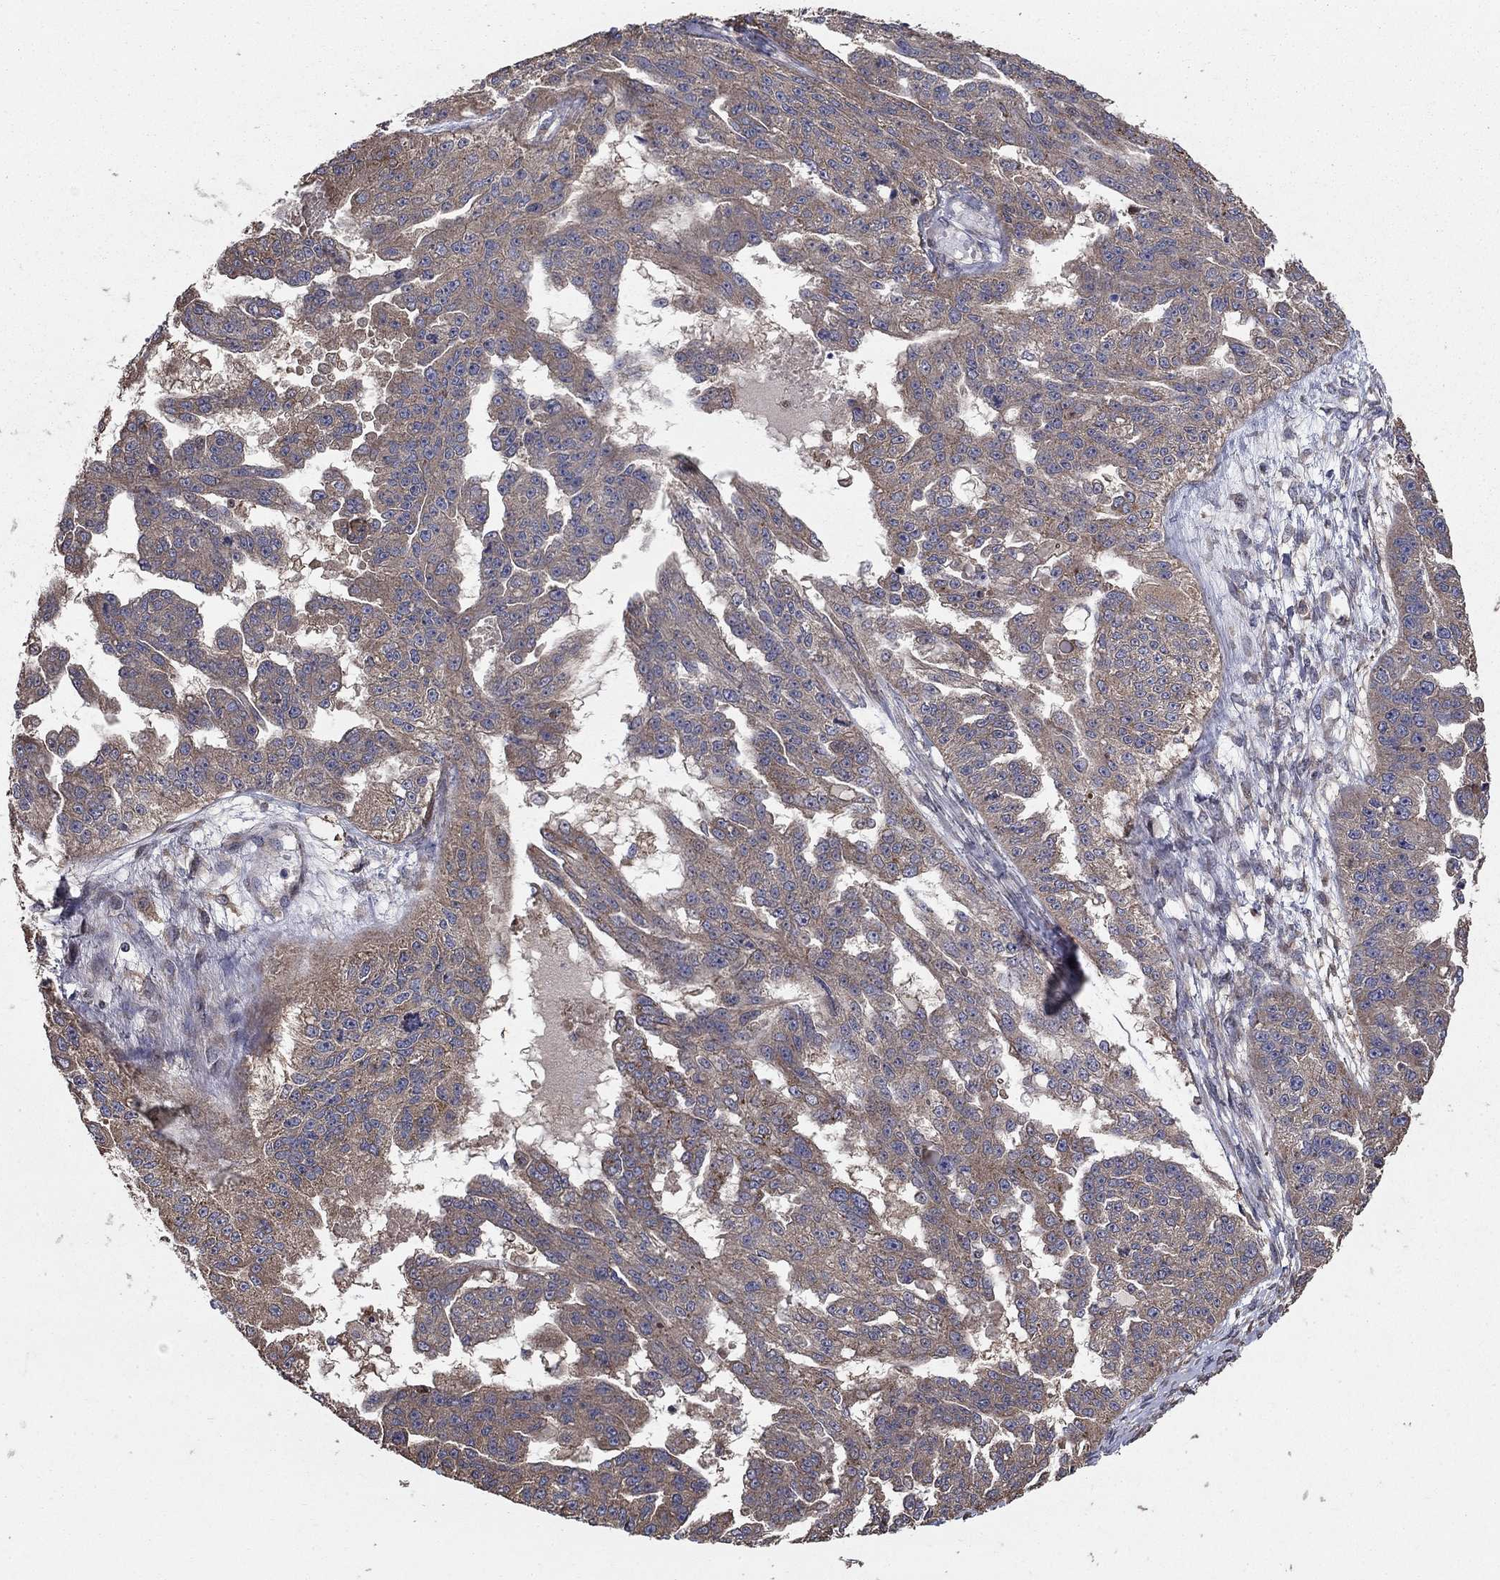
{"staining": {"intensity": "weak", "quantity": "<25%", "location": "cytoplasmic/membranous"}, "tissue": "ovarian cancer", "cell_type": "Tumor cells", "image_type": "cancer", "snomed": [{"axis": "morphology", "description": "Cystadenocarcinoma, serous, NOS"}, {"axis": "topography", "description": "Ovary"}], "caption": "DAB immunohistochemical staining of serous cystadenocarcinoma (ovarian) reveals no significant expression in tumor cells. (DAB (3,3'-diaminobenzidine) immunohistochemistry (IHC) with hematoxylin counter stain).", "gene": "BABAM2", "patient": {"sex": "female", "age": 58}}